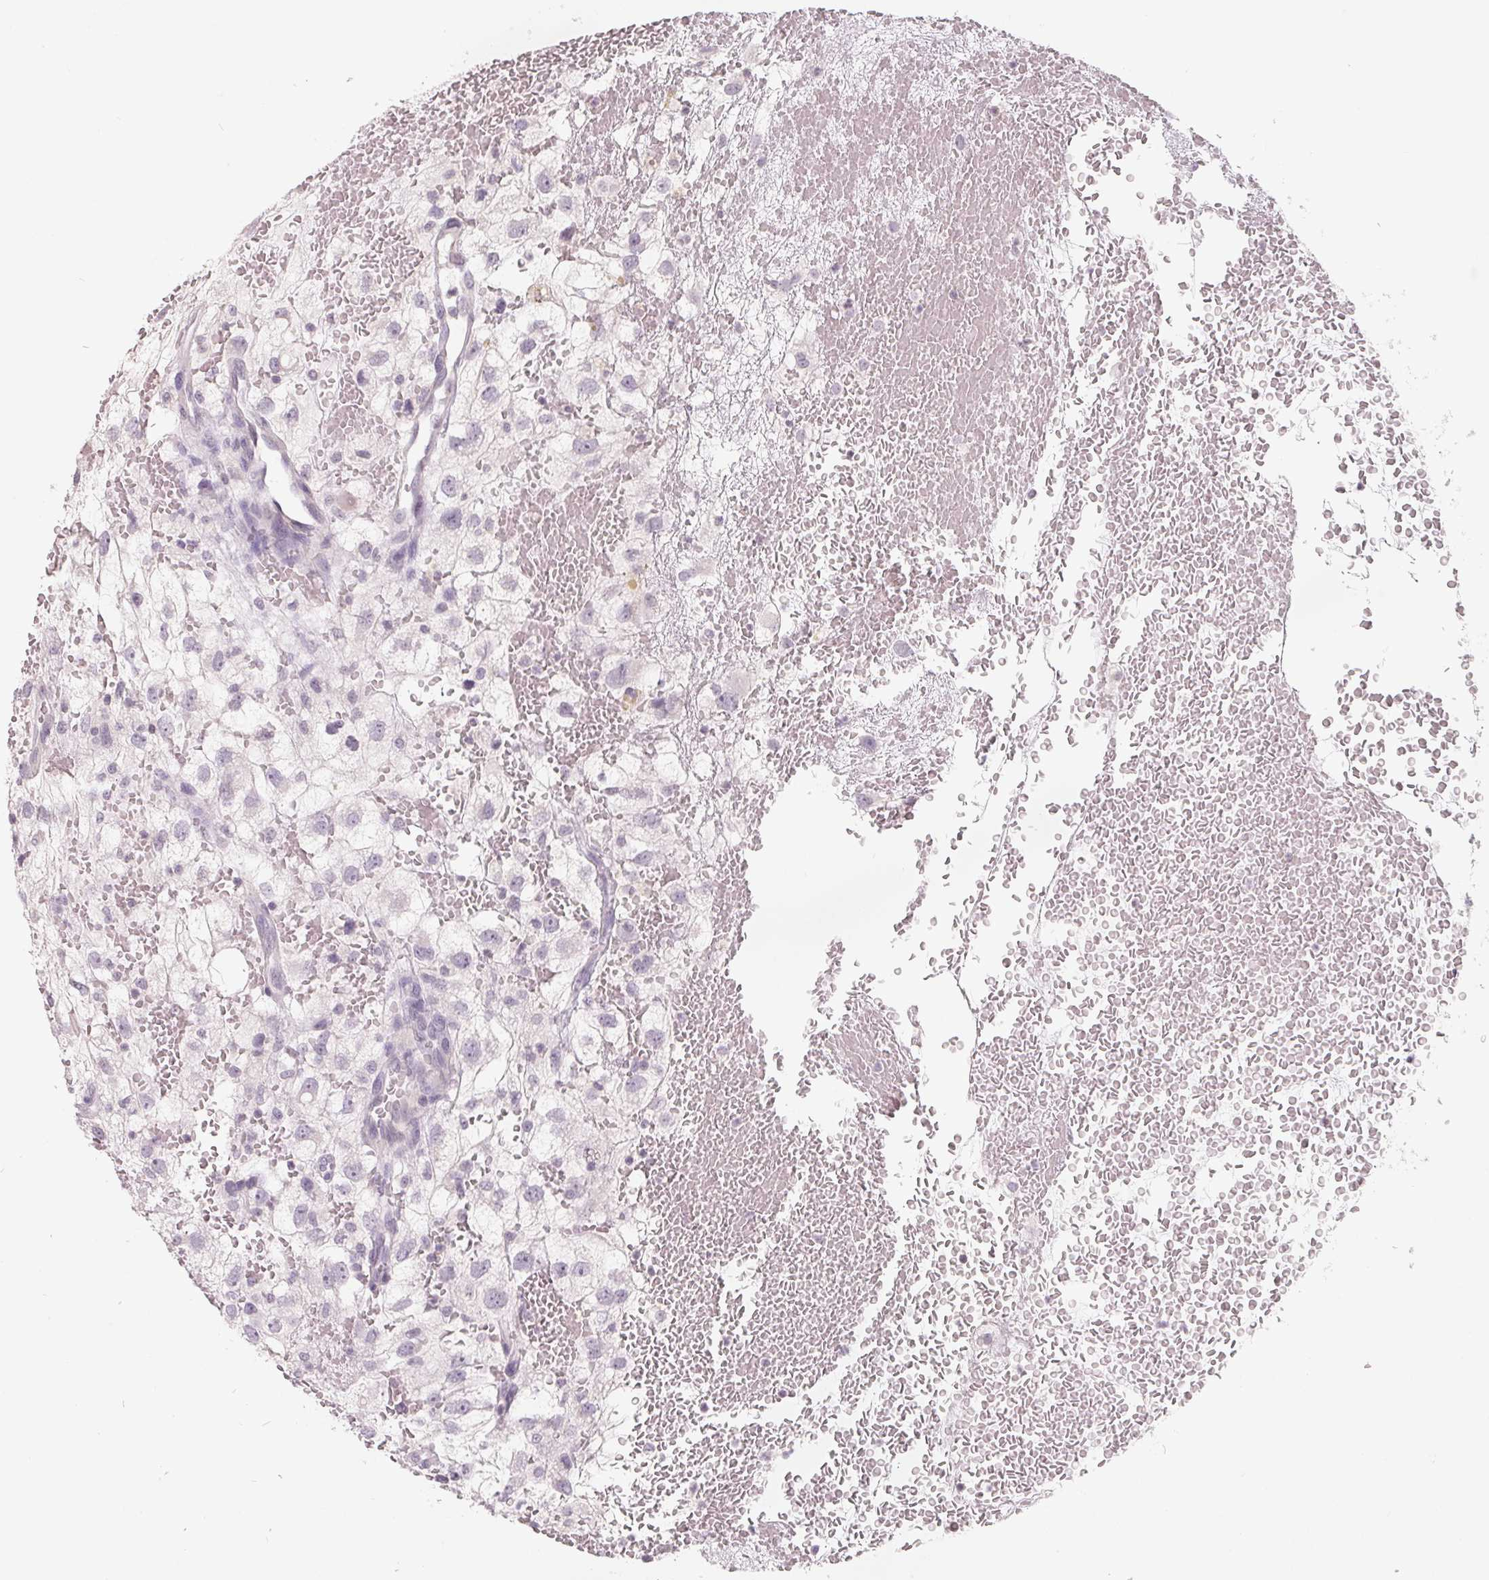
{"staining": {"intensity": "negative", "quantity": "none", "location": "none"}, "tissue": "renal cancer", "cell_type": "Tumor cells", "image_type": "cancer", "snomed": [{"axis": "morphology", "description": "Adenocarcinoma, NOS"}, {"axis": "topography", "description": "Kidney"}], "caption": "DAB (3,3'-diaminobenzidine) immunohistochemical staining of renal cancer (adenocarcinoma) shows no significant positivity in tumor cells.", "gene": "FTCD", "patient": {"sex": "male", "age": 59}}